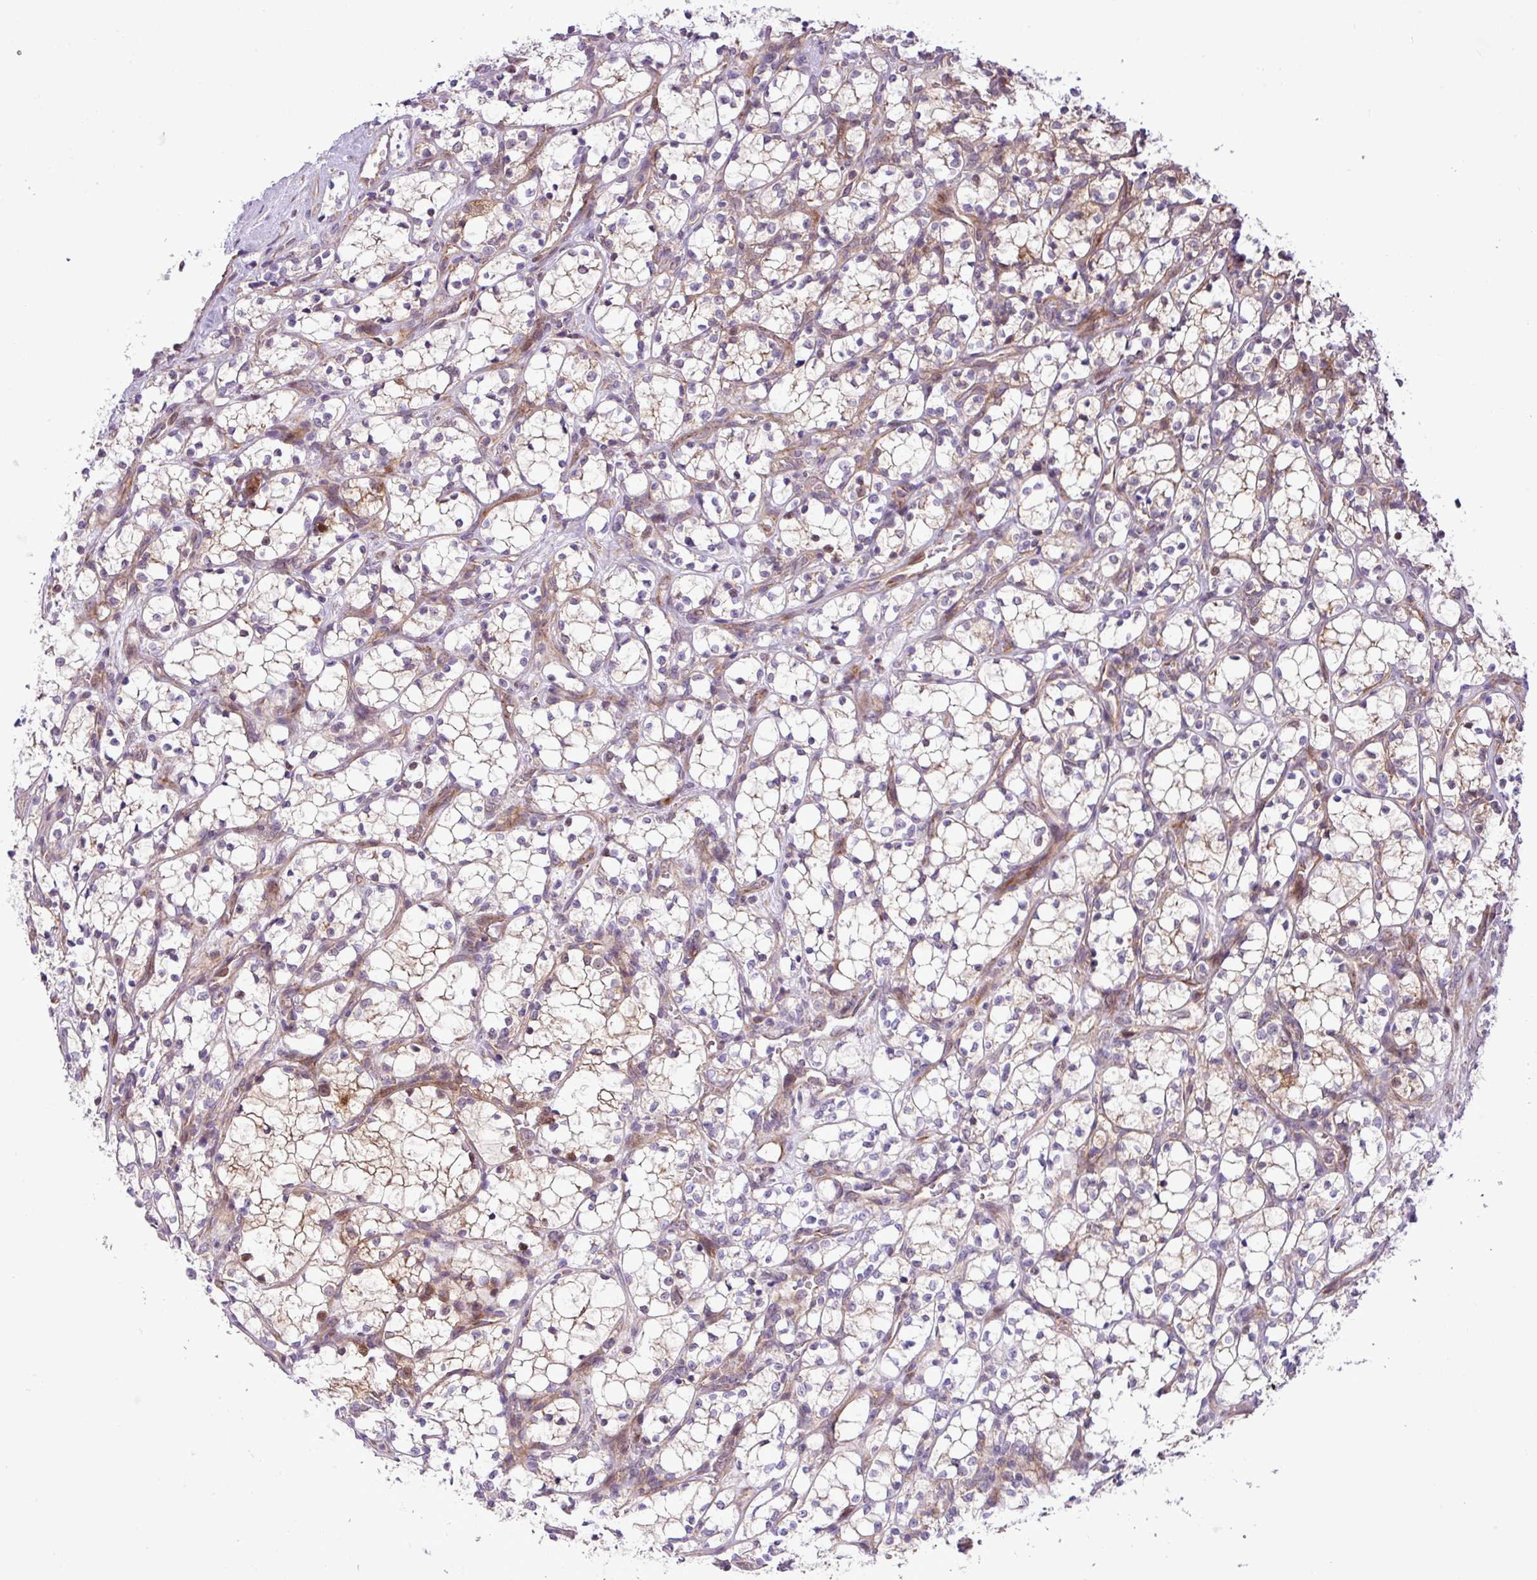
{"staining": {"intensity": "weak", "quantity": "<25%", "location": "cytoplasmic/membranous"}, "tissue": "renal cancer", "cell_type": "Tumor cells", "image_type": "cancer", "snomed": [{"axis": "morphology", "description": "Adenocarcinoma, NOS"}, {"axis": "topography", "description": "Kidney"}], "caption": "This is a image of IHC staining of renal adenocarcinoma, which shows no staining in tumor cells.", "gene": "B3GNT9", "patient": {"sex": "female", "age": 69}}